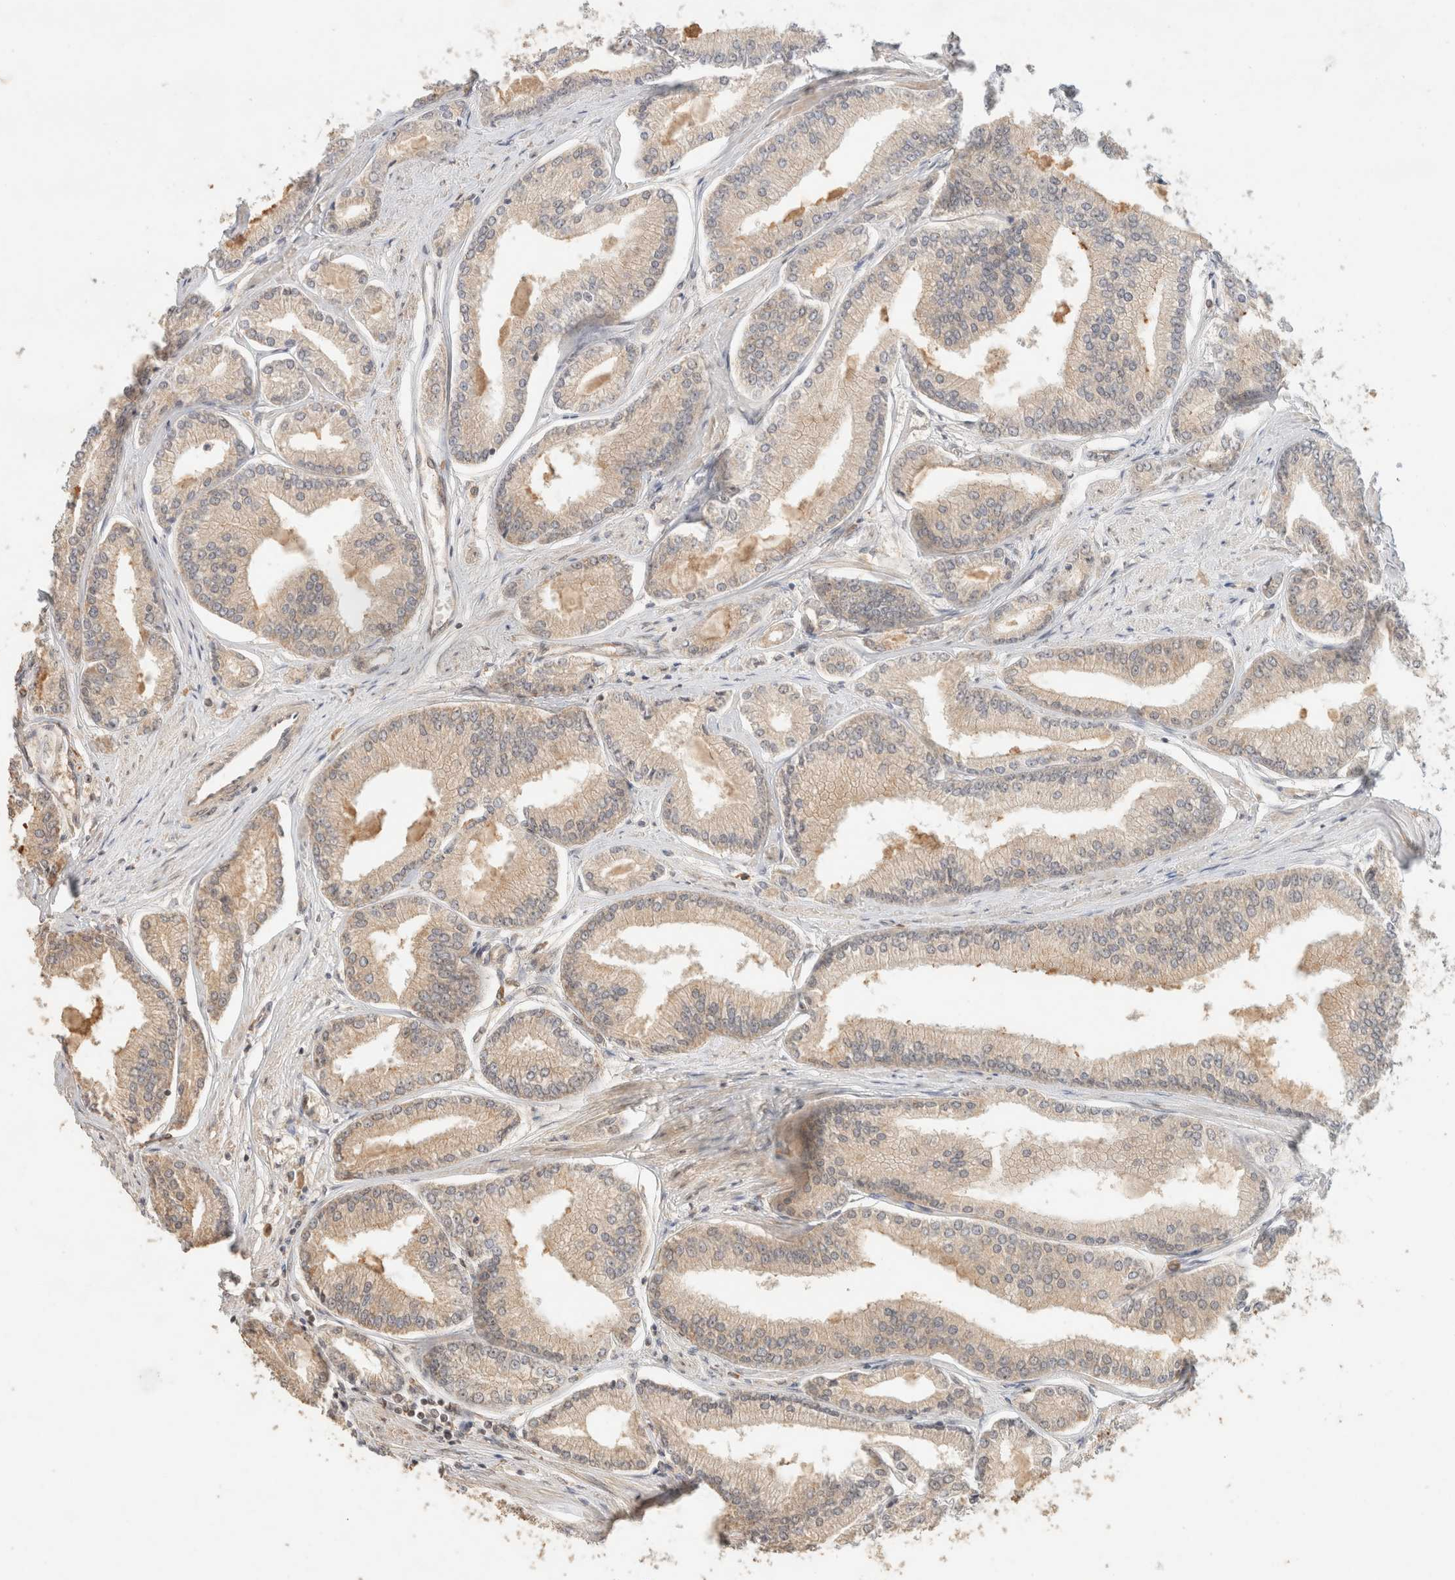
{"staining": {"intensity": "weak", "quantity": "25%-75%", "location": "cytoplasmic/membranous"}, "tissue": "prostate cancer", "cell_type": "Tumor cells", "image_type": "cancer", "snomed": [{"axis": "morphology", "description": "Adenocarcinoma, Low grade"}, {"axis": "topography", "description": "Prostate"}], "caption": "Prostate cancer (low-grade adenocarcinoma) stained with a brown dye shows weak cytoplasmic/membranous positive expression in about 25%-75% of tumor cells.", "gene": "TACC1", "patient": {"sex": "male", "age": 52}}